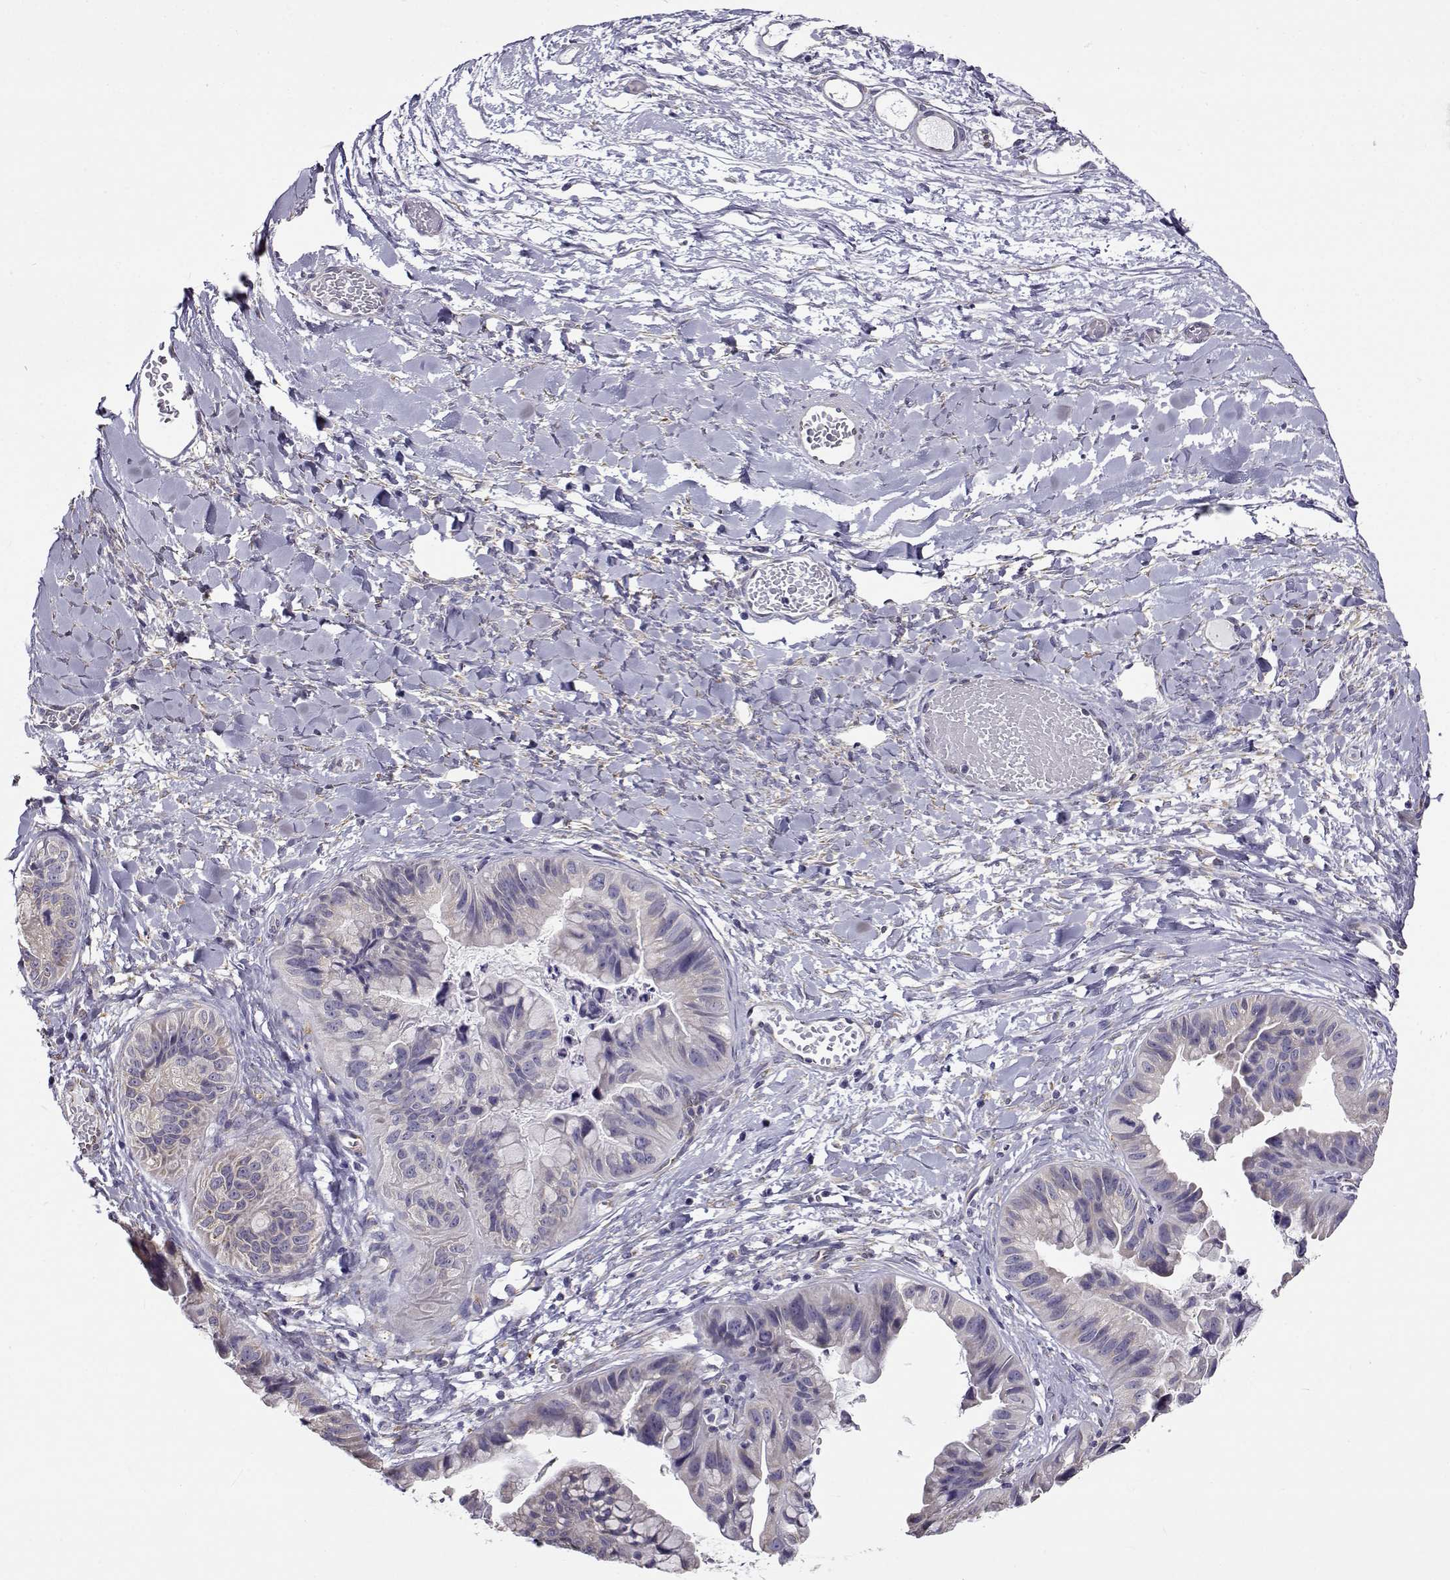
{"staining": {"intensity": "negative", "quantity": "none", "location": "none"}, "tissue": "ovarian cancer", "cell_type": "Tumor cells", "image_type": "cancer", "snomed": [{"axis": "morphology", "description": "Cystadenocarcinoma, mucinous, NOS"}, {"axis": "topography", "description": "Ovary"}], "caption": "There is no significant staining in tumor cells of ovarian cancer.", "gene": "BEND6", "patient": {"sex": "female", "age": 76}}